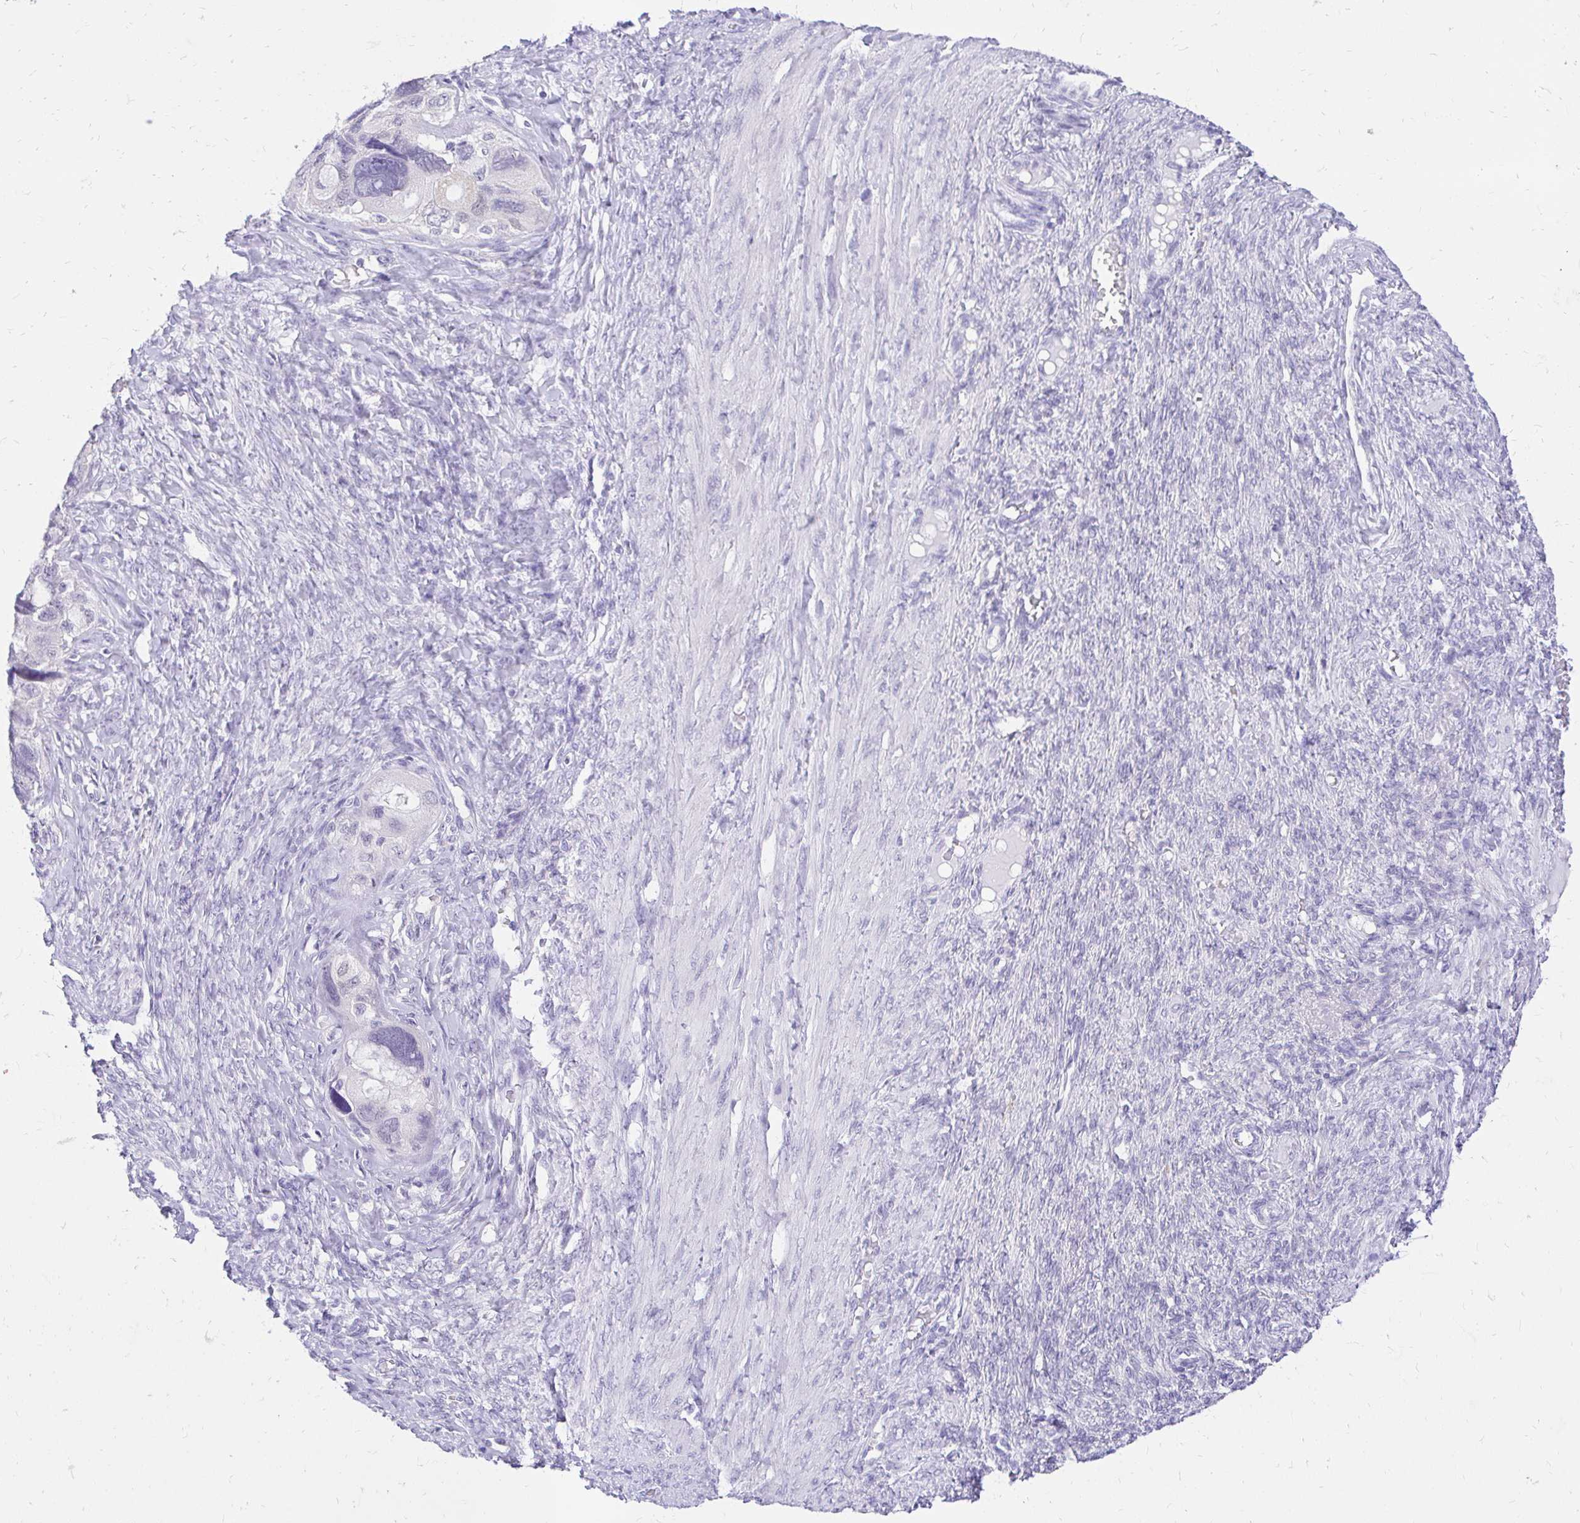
{"staining": {"intensity": "negative", "quantity": "none", "location": "none"}, "tissue": "ovarian cancer", "cell_type": "Tumor cells", "image_type": "cancer", "snomed": [{"axis": "morphology", "description": "Cystadenocarcinoma, serous, NOS"}, {"axis": "topography", "description": "Ovary"}], "caption": "A high-resolution photomicrograph shows immunohistochemistry (IHC) staining of ovarian serous cystadenocarcinoma, which shows no significant positivity in tumor cells. Brightfield microscopy of immunohistochemistry (IHC) stained with DAB (brown) and hematoxylin (blue), captured at high magnification.", "gene": "FATE1", "patient": {"sex": "female", "age": 60}}